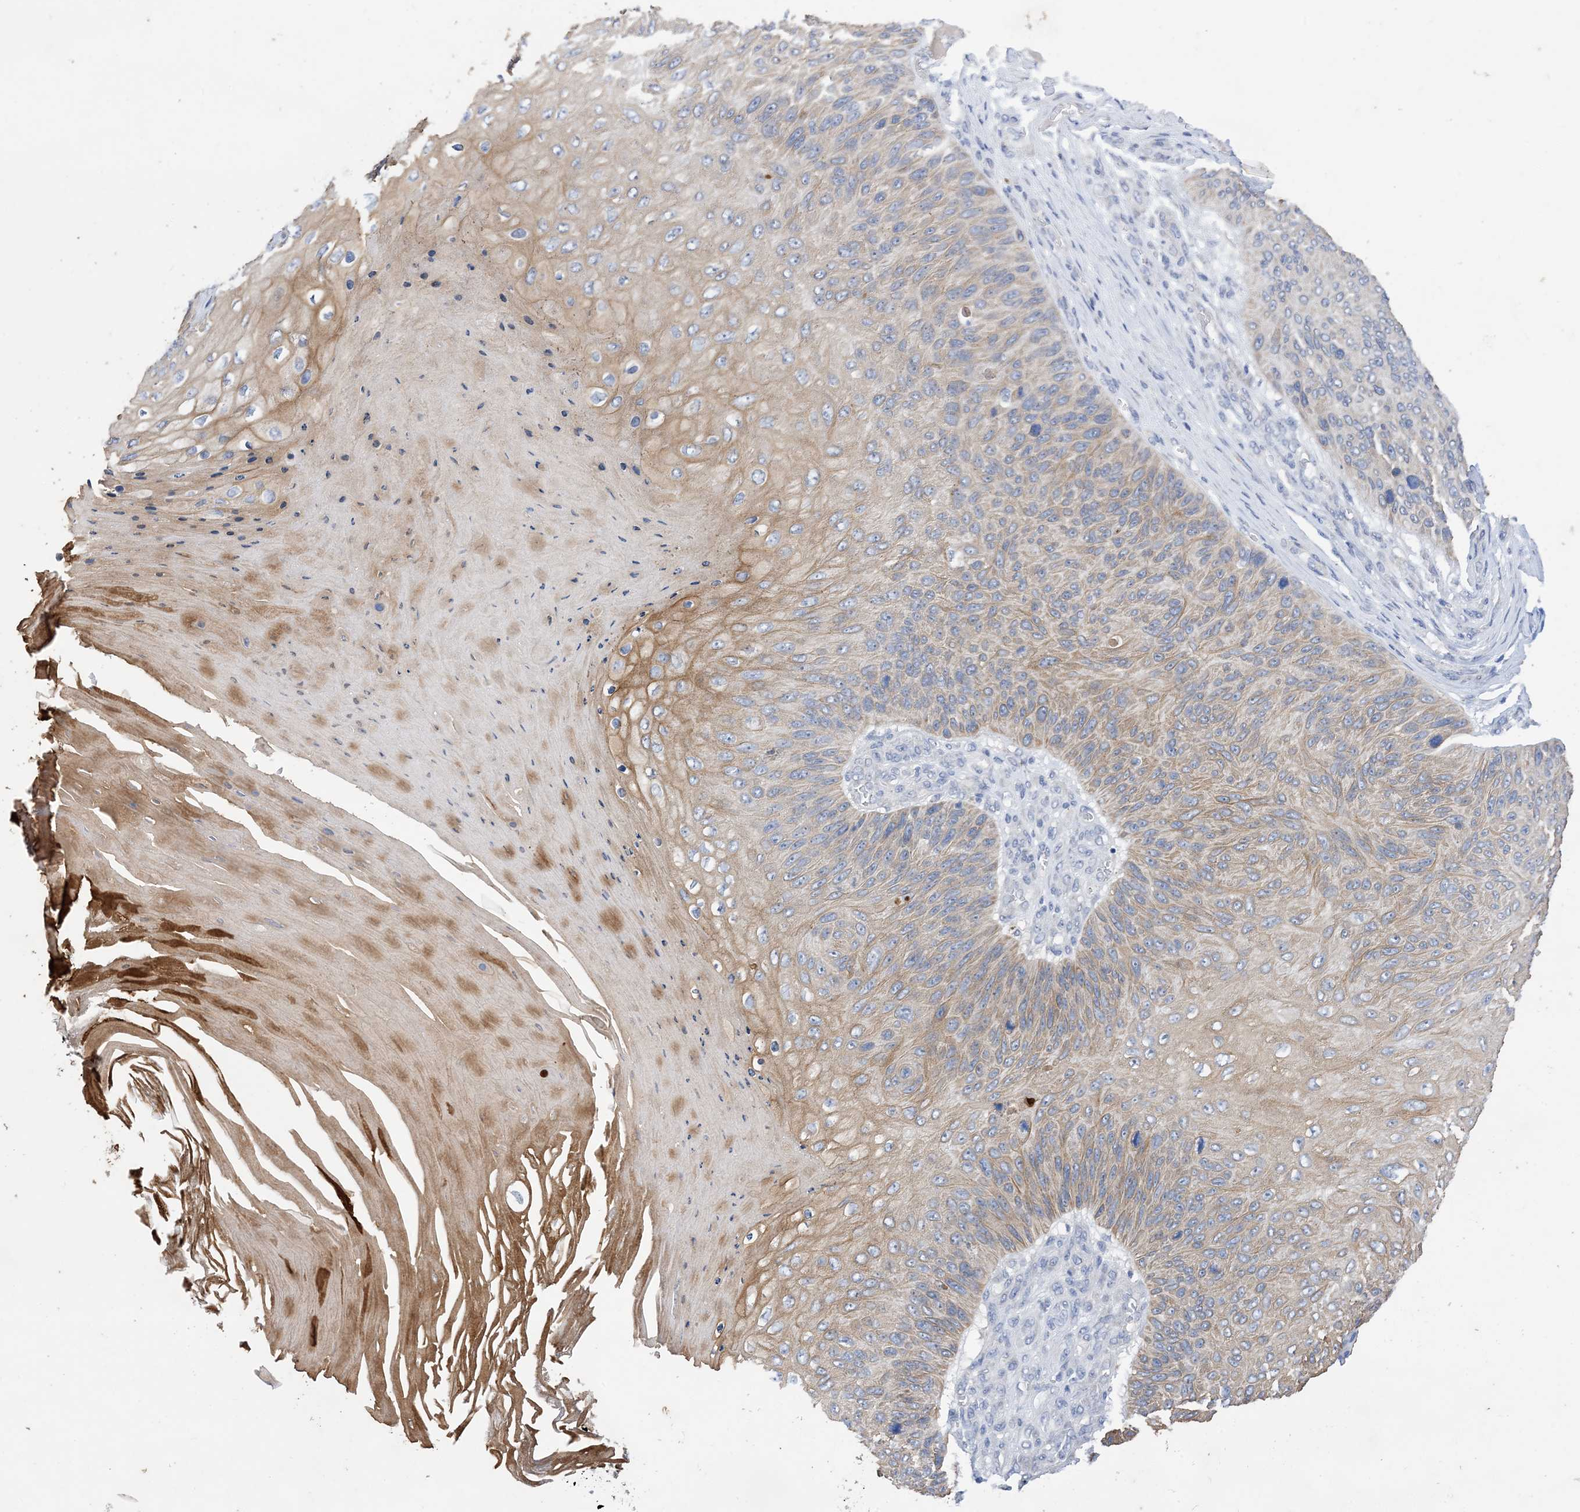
{"staining": {"intensity": "weak", "quantity": "25%-75%", "location": "cytoplasmic/membranous"}, "tissue": "skin cancer", "cell_type": "Tumor cells", "image_type": "cancer", "snomed": [{"axis": "morphology", "description": "Squamous cell carcinoma, NOS"}, {"axis": "topography", "description": "Skin"}], "caption": "Squamous cell carcinoma (skin) stained with a brown dye displays weak cytoplasmic/membranous positive expression in about 25%-75% of tumor cells.", "gene": "PLK4", "patient": {"sex": "female", "age": 88}}